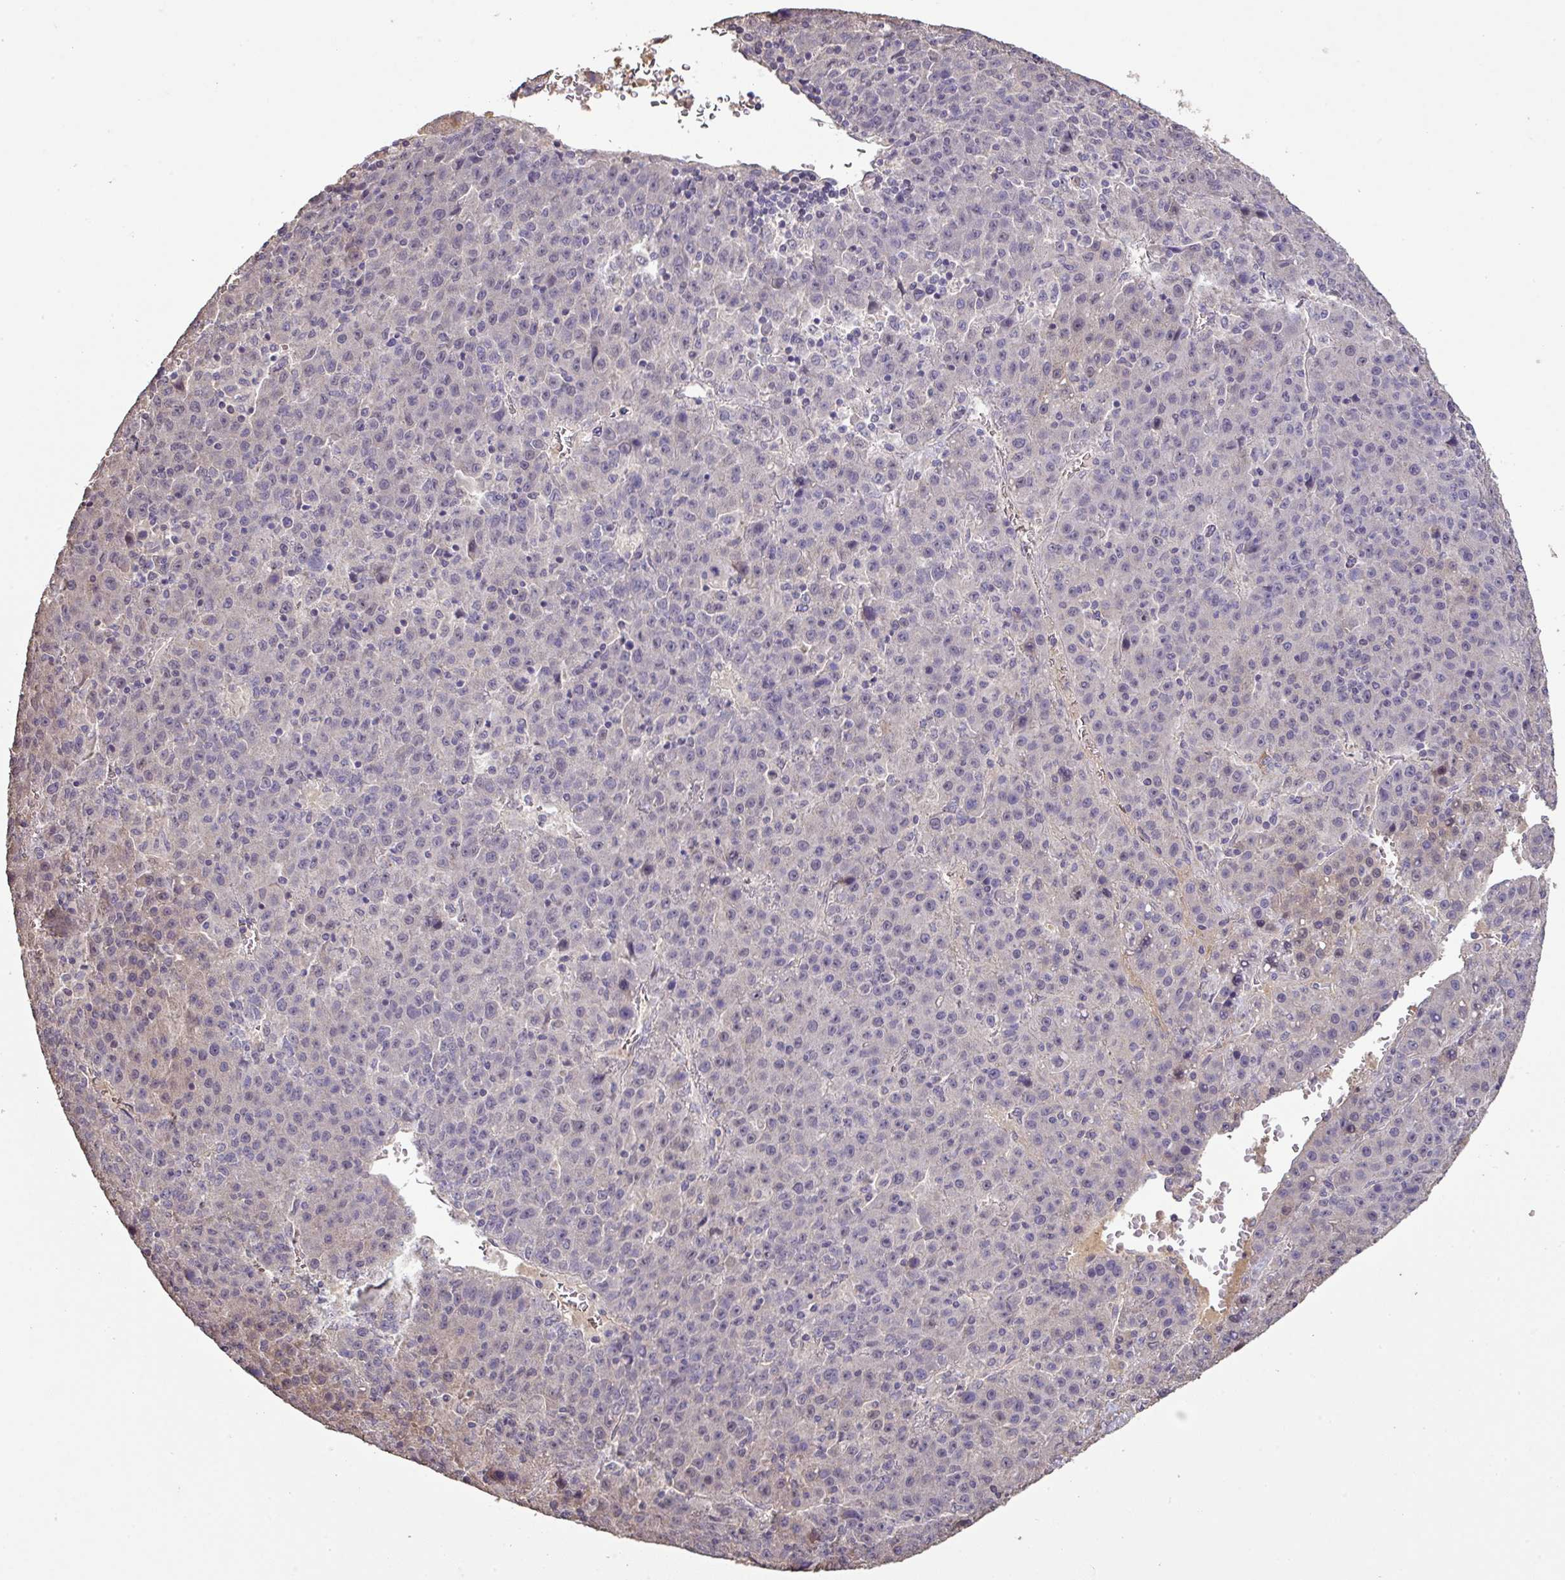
{"staining": {"intensity": "weak", "quantity": "<25%", "location": "cytoplasmic/membranous"}, "tissue": "liver cancer", "cell_type": "Tumor cells", "image_type": "cancer", "snomed": [{"axis": "morphology", "description": "Carcinoma, Hepatocellular, NOS"}, {"axis": "topography", "description": "Liver"}], "caption": "Liver cancer (hepatocellular carcinoma) was stained to show a protein in brown. There is no significant positivity in tumor cells. (DAB (3,3'-diaminobenzidine) immunohistochemistry, high magnification).", "gene": "ISLR", "patient": {"sex": "female", "age": 53}}